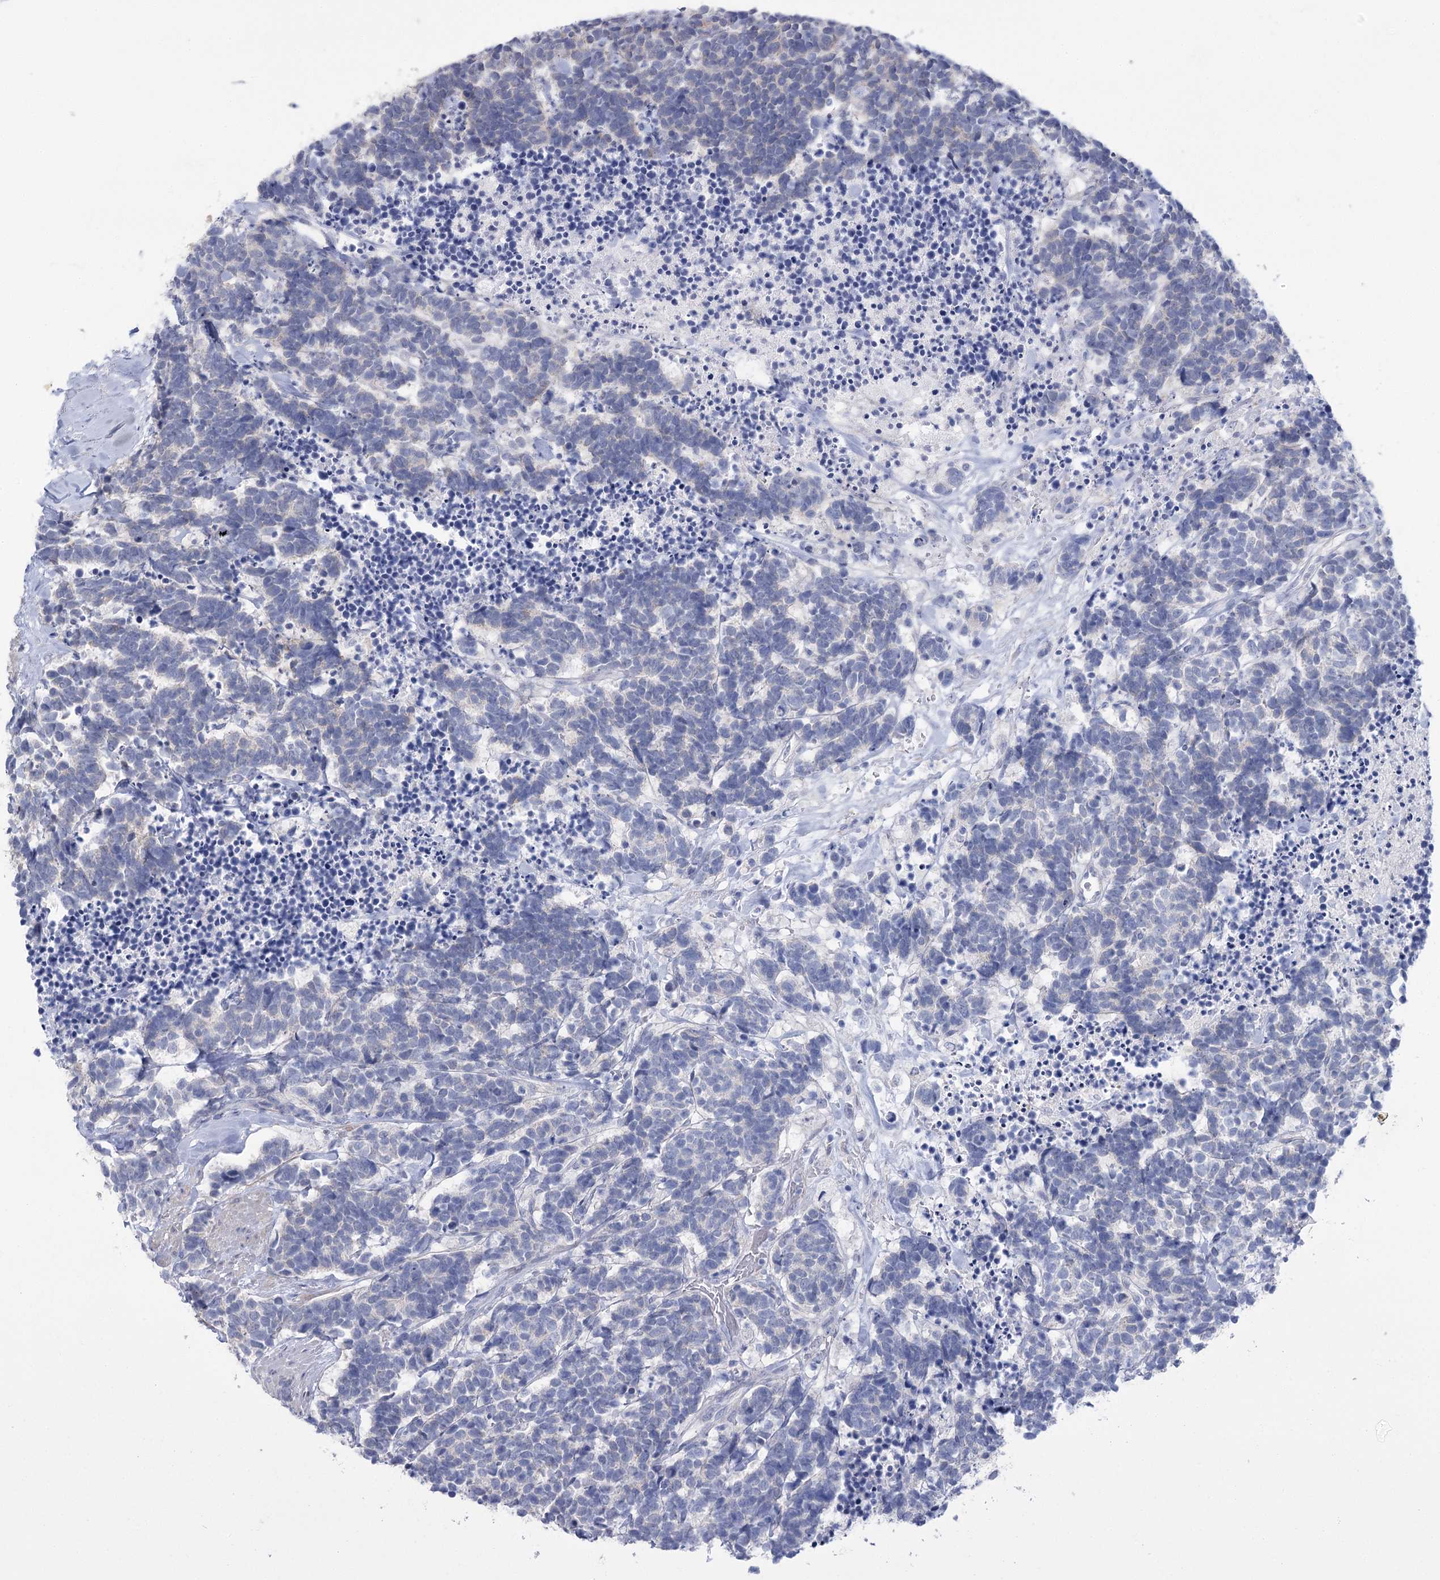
{"staining": {"intensity": "negative", "quantity": "none", "location": "none"}, "tissue": "carcinoid", "cell_type": "Tumor cells", "image_type": "cancer", "snomed": [{"axis": "morphology", "description": "Carcinoma, NOS"}, {"axis": "morphology", "description": "Carcinoid, malignant, NOS"}, {"axis": "topography", "description": "Urinary bladder"}], "caption": "Carcinoid stained for a protein using IHC exhibits no expression tumor cells.", "gene": "CCDC88A", "patient": {"sex": "male", "age": 57}}